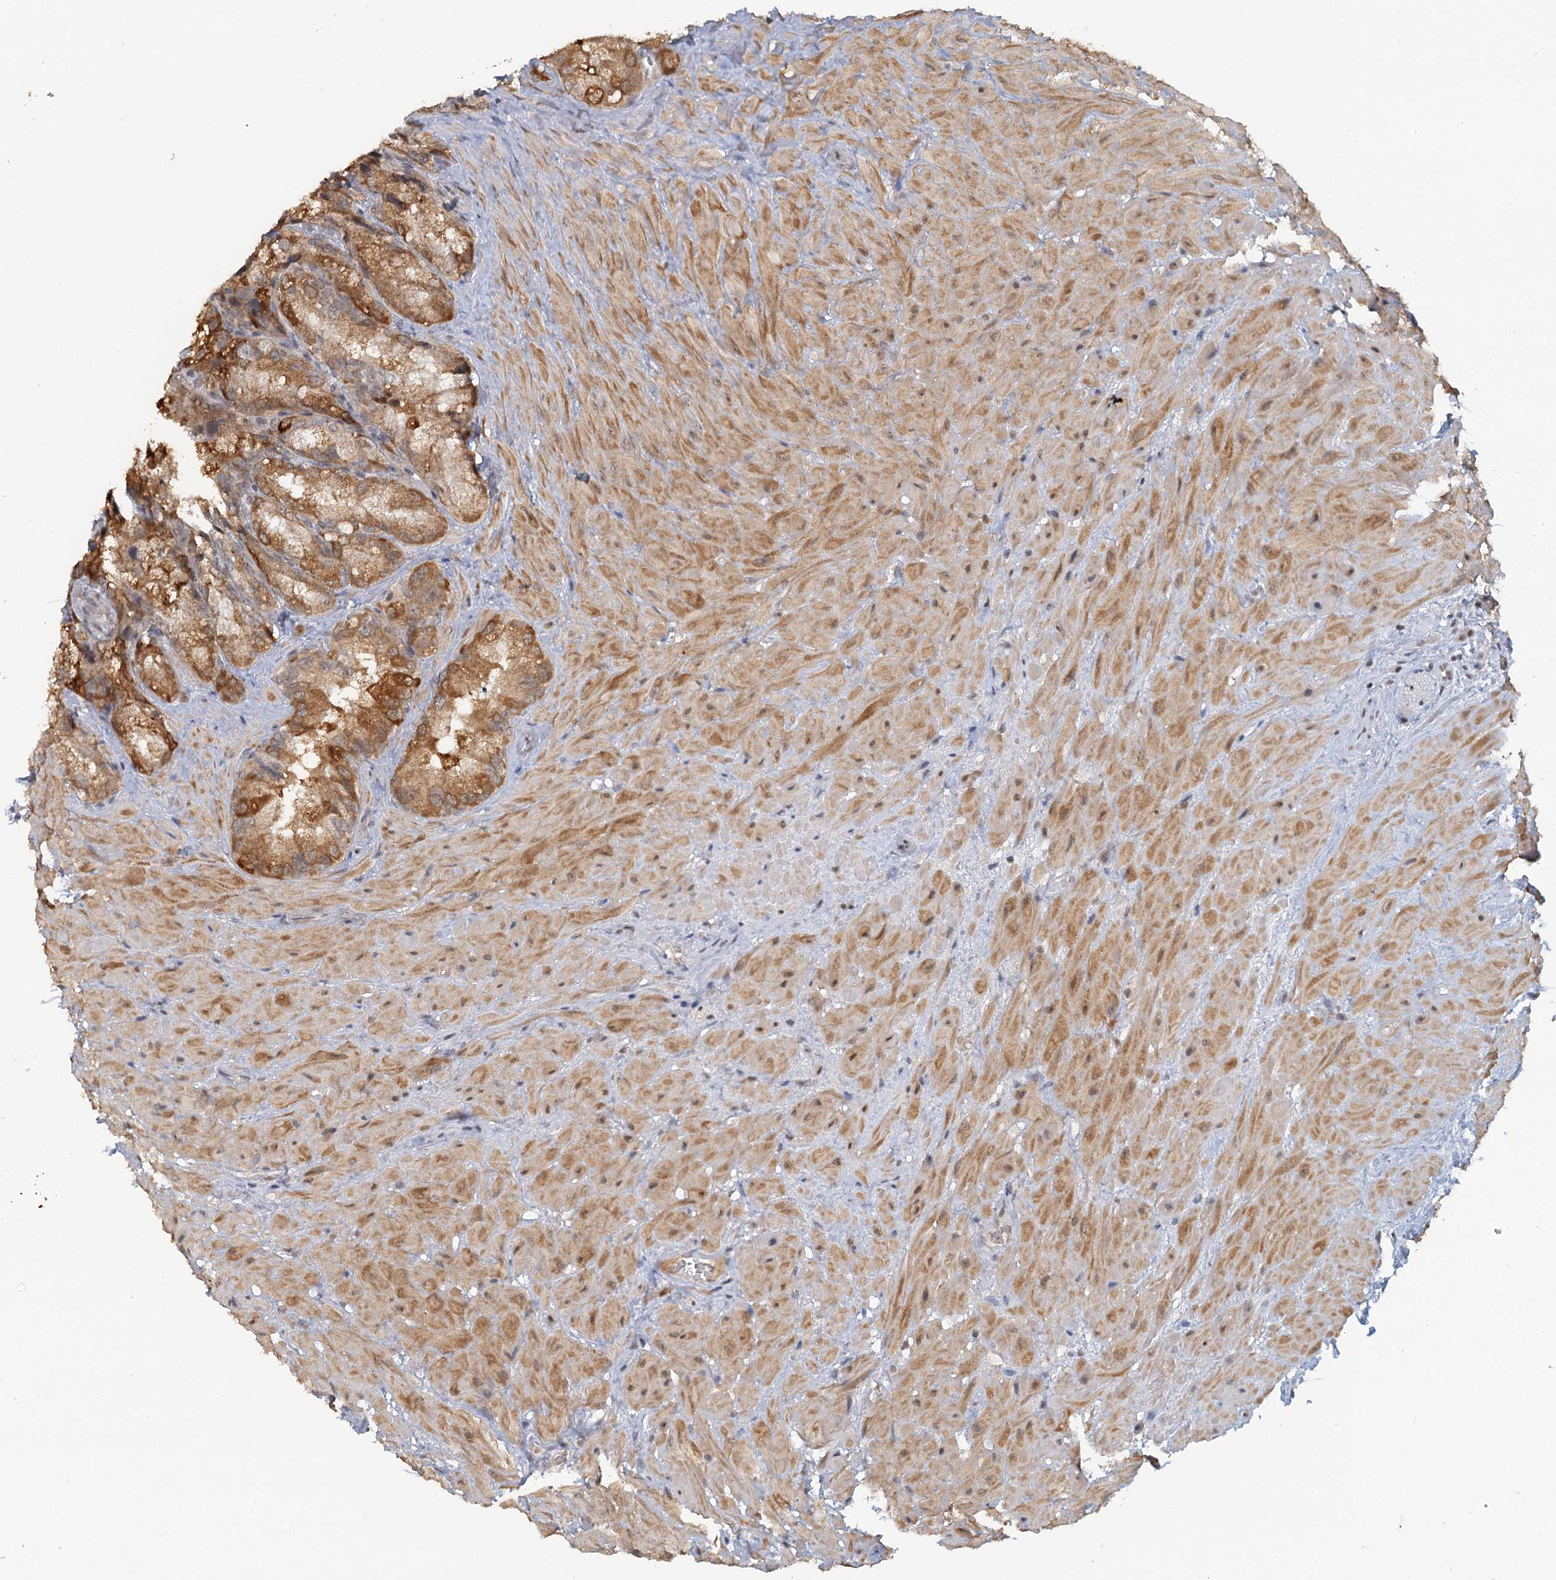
{"staining": {"intensity": "moderate", "quantity": "25%-75%", "location": "cytoplasmic/membranous"}, "tissue": "seminal vesicle", "cell_type": "Glandular cells", "image_type": "normal", "snomed": [{"axis": "morphology", "description": "Normal tissue, NOS"}, {"axis": "topography", "description": "Seminal veicle"}], "caption": "Seminal vesicle stained with DAB immunohistochemistry (IHC) shows medium levels of moderate cytoplasmic/membranous positivity in about 25%-75% of glandular cells. The staining was performed using DAB (3,3'-diaminobenzidine) to visualize the protein expression in brown, while the nuclei were stained in blue with hematoxylin (Magnification: 20x).", "gene": "GPATCH11", "patient": {"sex": "male", "age": 62}}